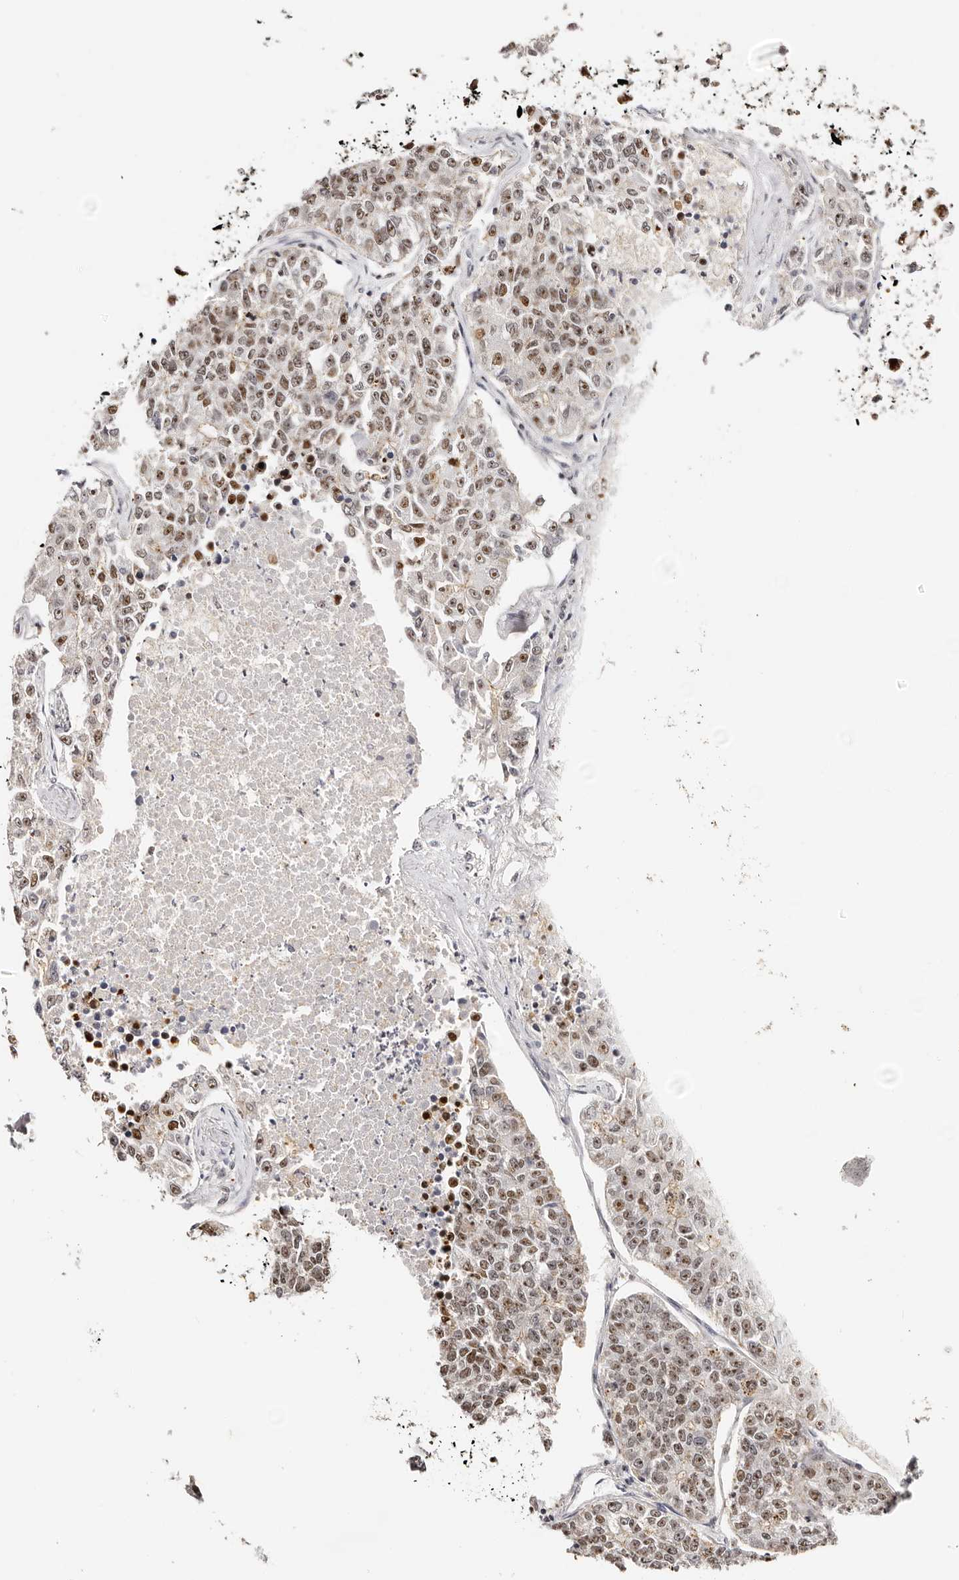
{"staining": {"intensity": "moderate", "quantity": ">75%", "location": "nuclear"}, "tissue": "lung cancer", "cell_type": "Tumor cells", "image_type": "cancer", "snomed": [{"axis": "morphology", "description": "Adenocarcinoma, NOS"}, {"axis": "topography", "description": "Lung"}], "caption": "This is a histology image of IHC staining of lung adenocarcinoma, which shows moderate expression in the nuclear of tumor cells.", "gene": "IQGAP3", "patient": {"sex": "male", "age": 49}}